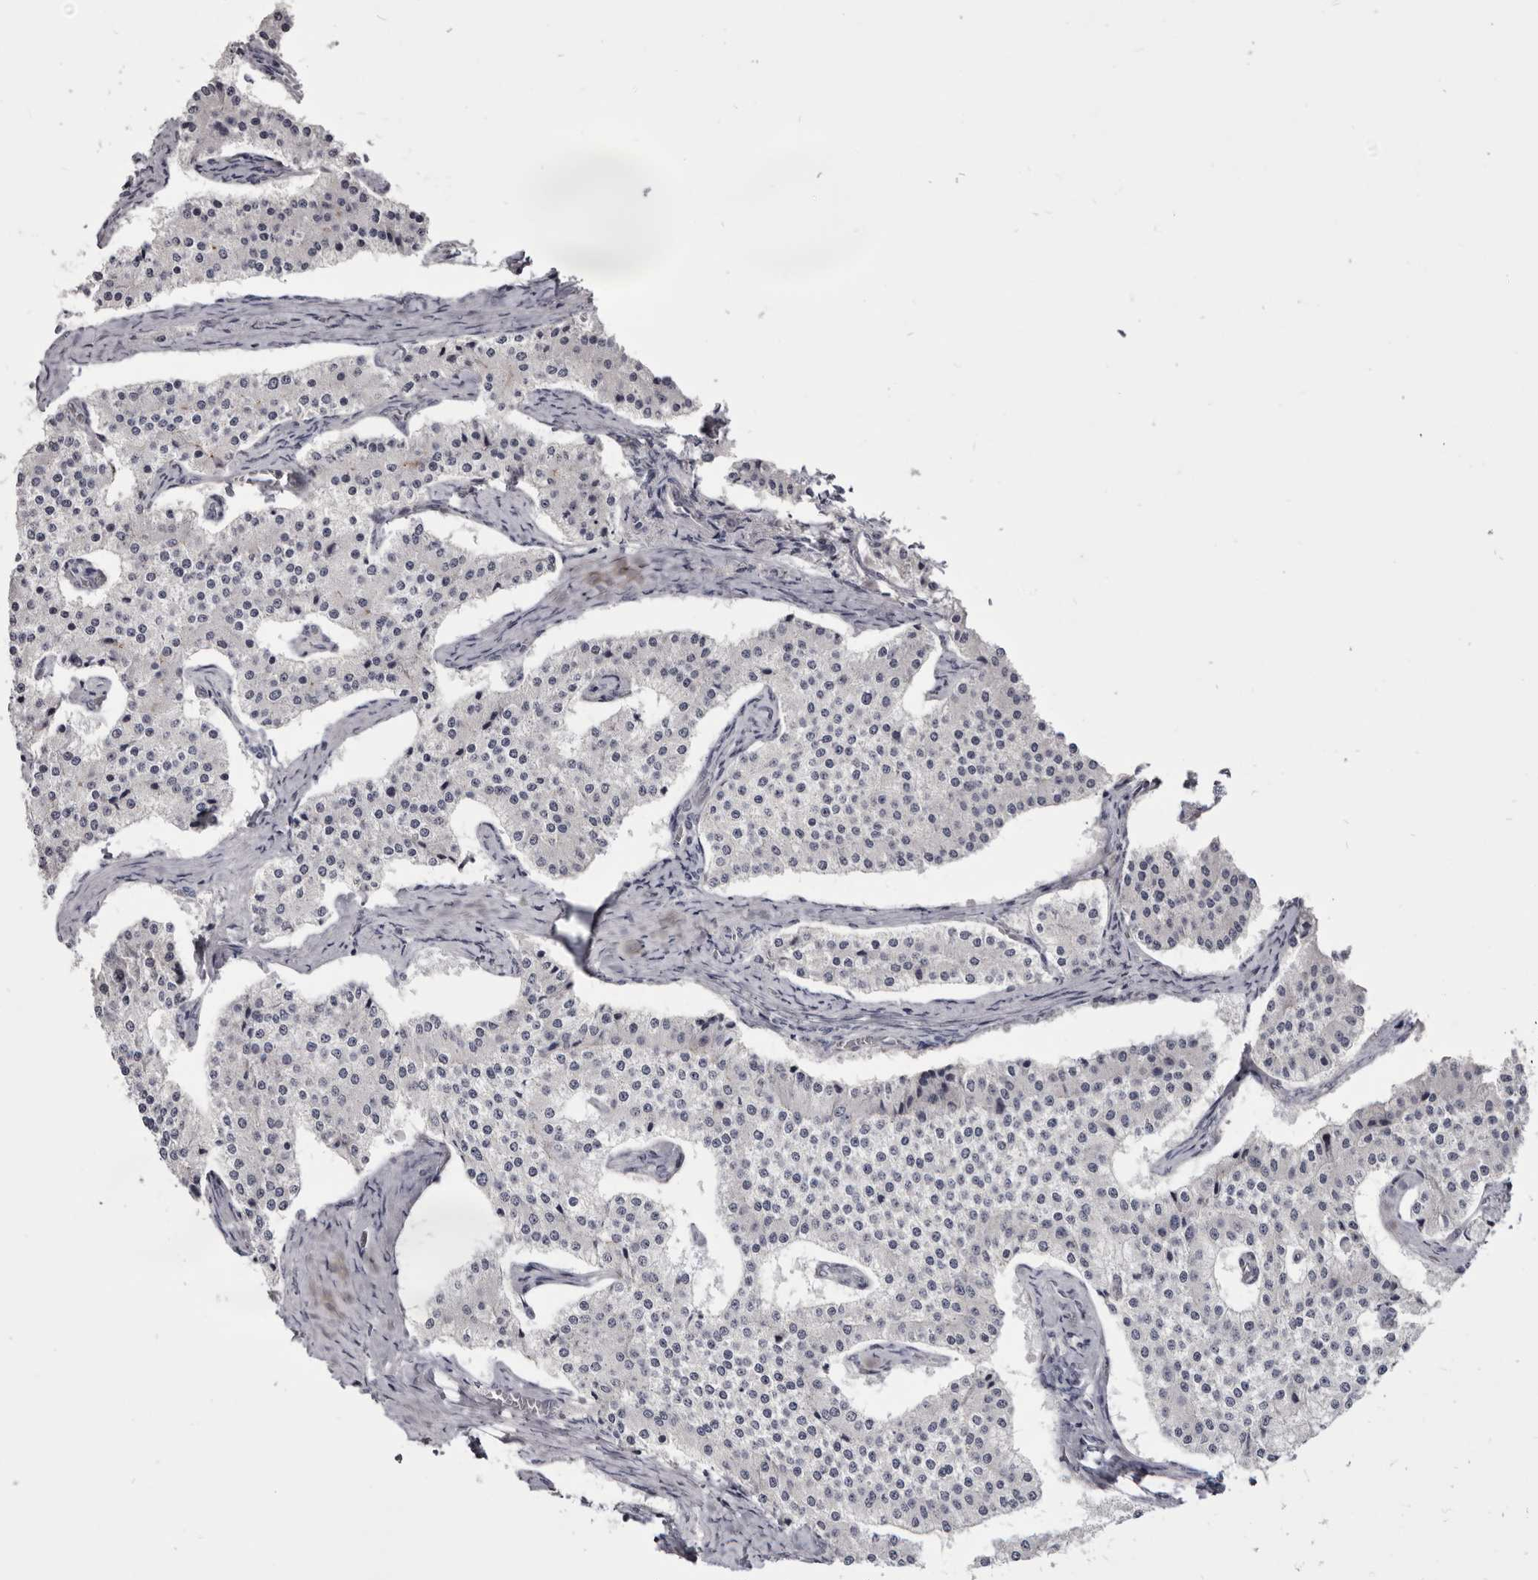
{"staining": {"intensity": "negative", "quantity": "none", "location": "none"}, "tissue": "carcinoid", "cell_type": "Tumor cells", "image_type": "cancer", "snomed": [{"axis": "morphology", "description": "Carcinoid, malignant, NOS"}, {"axis": "topography", "description": "Colon"}], "caption": "High magnification brightfield microscopy of carcinoid stained with DAB (3,3'-diaminobenzidine) (brown) and counterstained with hematoxylin (blue): tumor cells show no significant staining.", "gene": "CGN", "patient": {"sex": "female", "age": 52}}